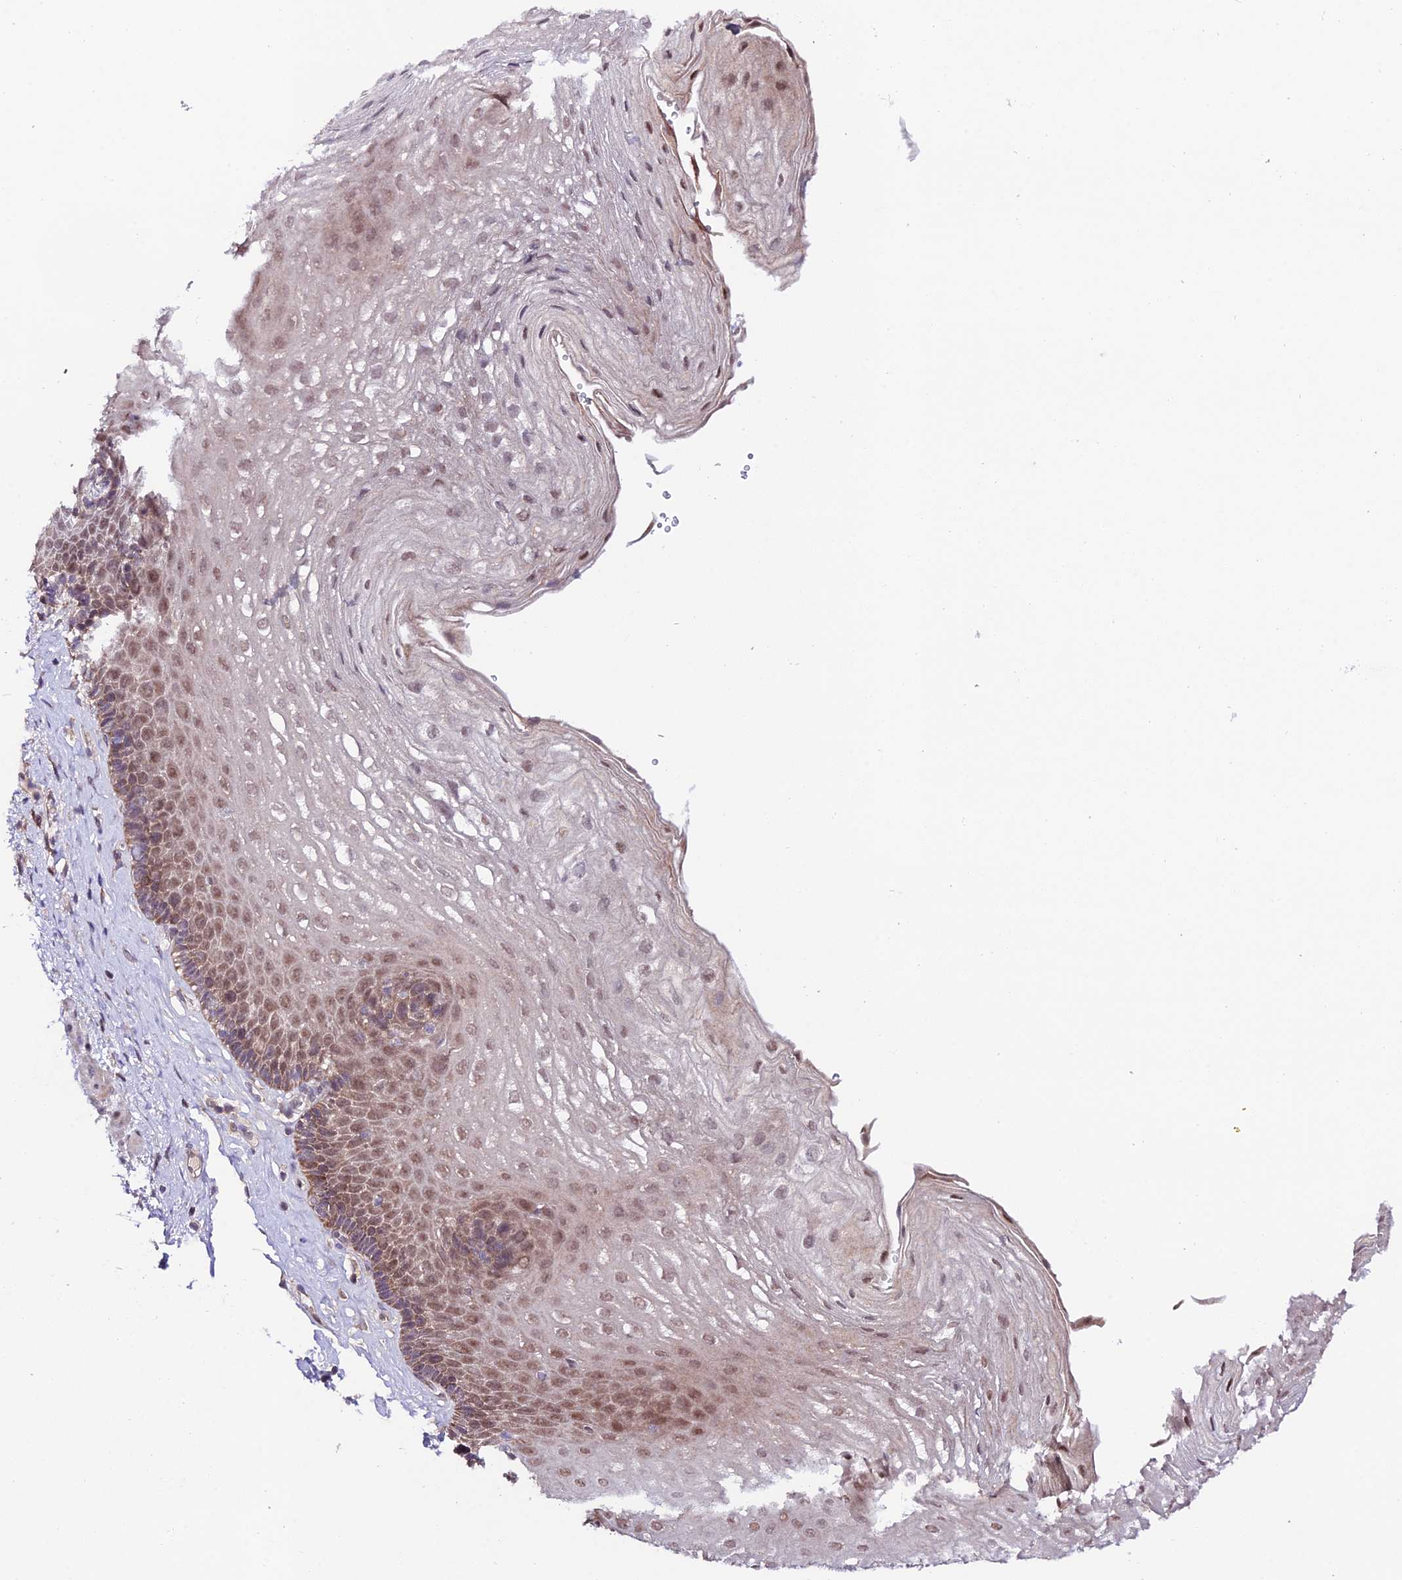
{"staining": {"intensity": "moderate", "quantity": "25%-75%", "location": "nuclear"}, "tissue": "esophagus", "cell_type": "Squamous epithelial cells", "image_type": "normal", "snomed": [{"axis": "morphology", "description": "Normal tissue, NOS"}, {"axis": "topography", "description": "Esophagus"}], "caption": "Protein expression analysis of unremarkable esophagus demonstrates moderate nuclear staining in about 25%-75% of squamous epithelial cells. The staining was performed using DAB to visualize the protein expression in brown, while the nuclei were stained in blue with hematoxylin (Magnification: 20x).", "gene": "TRIM40", "patient": {"sex": "female", "age": 66}}